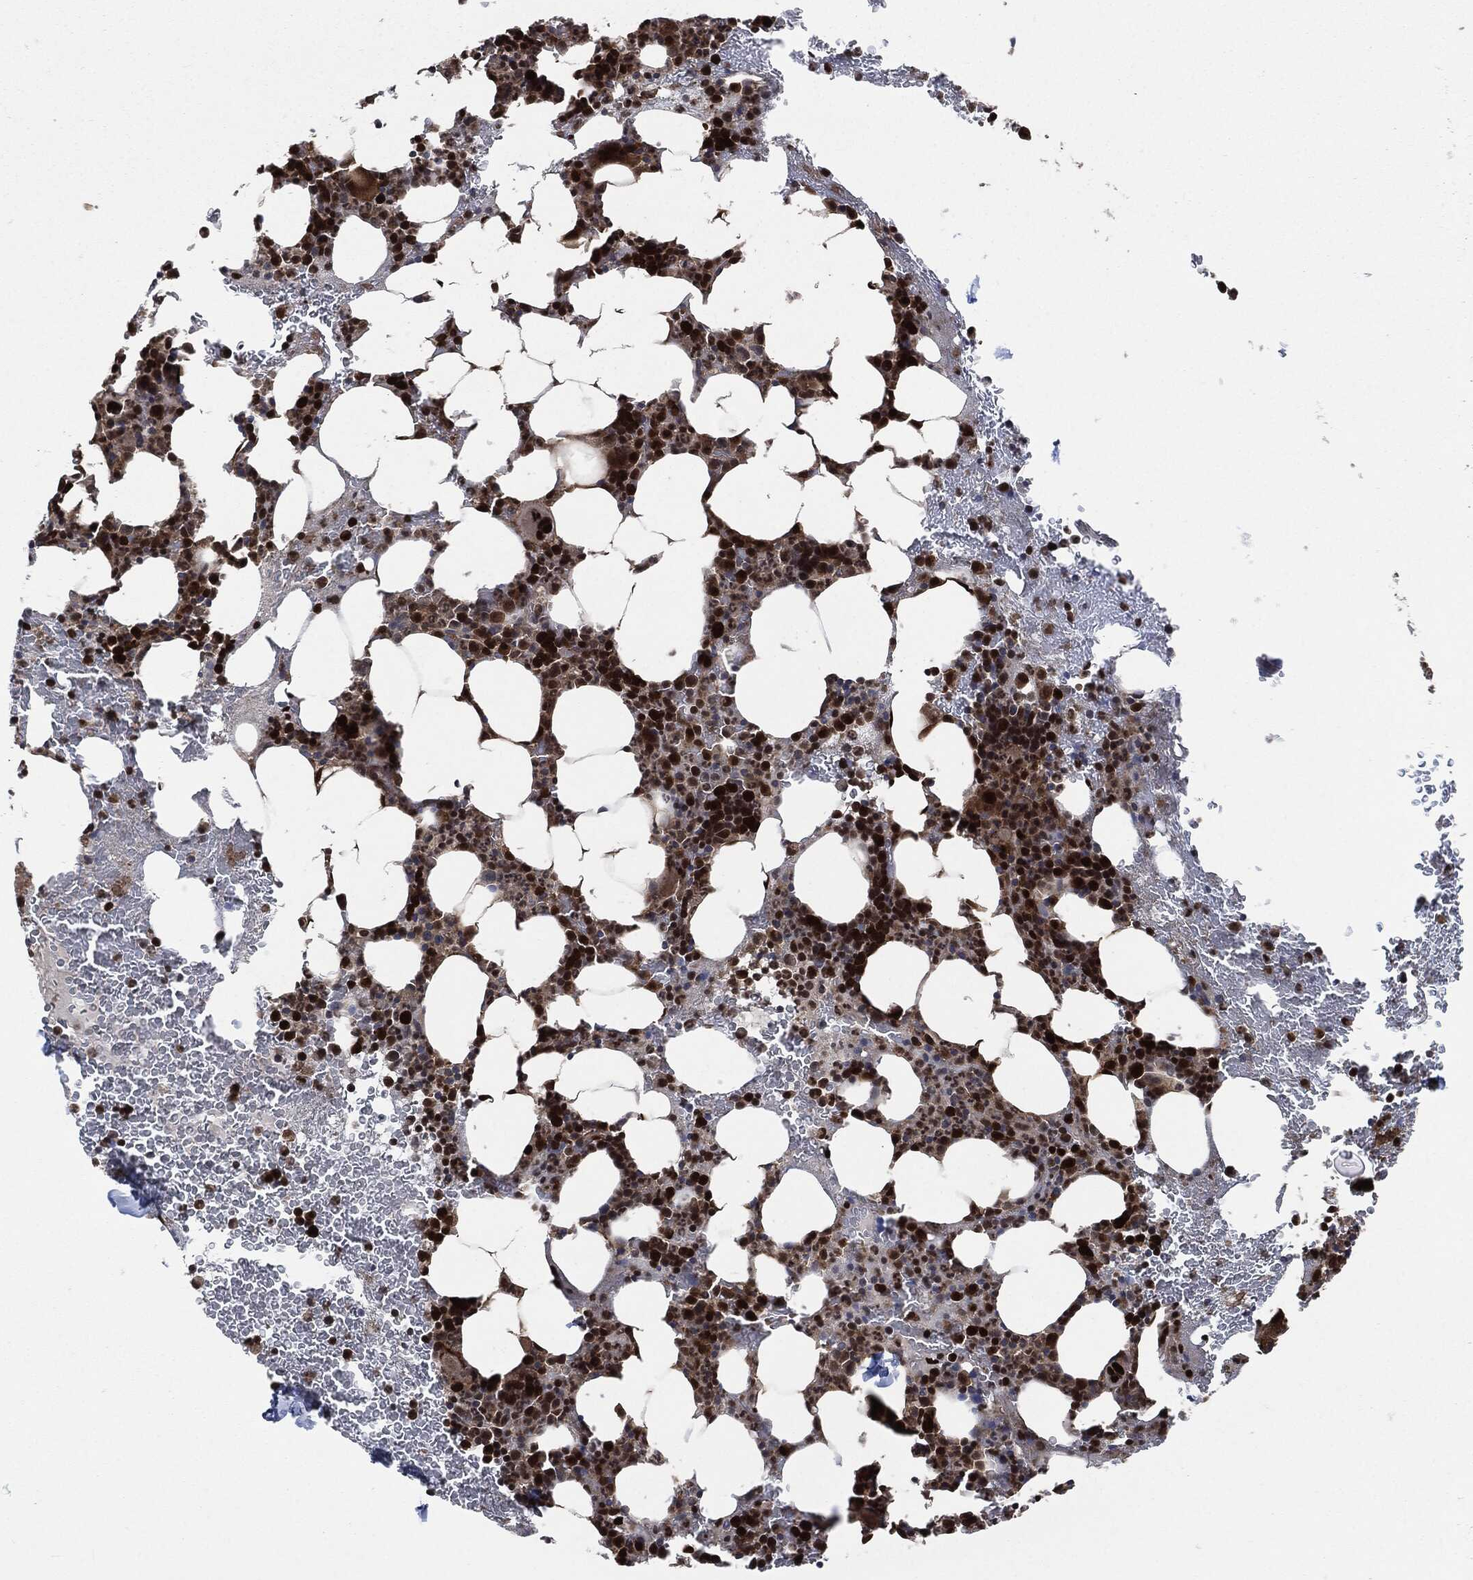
{"staining": {"intensity": "strong", "quantity": "25%-75%", "location": "nuclear"}, "tissue": "bone marrow", "cell_type": "Hematopoietic cells", "image_type": "normal", "snomed": [{"axis": "morphology", "description": "Normal tissue, NOS"}, {"axis": "topography", "description": "Bone marrow"}], "caption": "Bone marrow stained for a protein demonstrates strong nuclear positivity in hematopoietic cells. (Stains: DAB (3,3'-diaminobenzidine) in brown, nuclei in blue, Microscopy: brightfield microscopy at high magnification).", "gene": "DCTN1", "patient": {"sex": "male", "age": 83}}